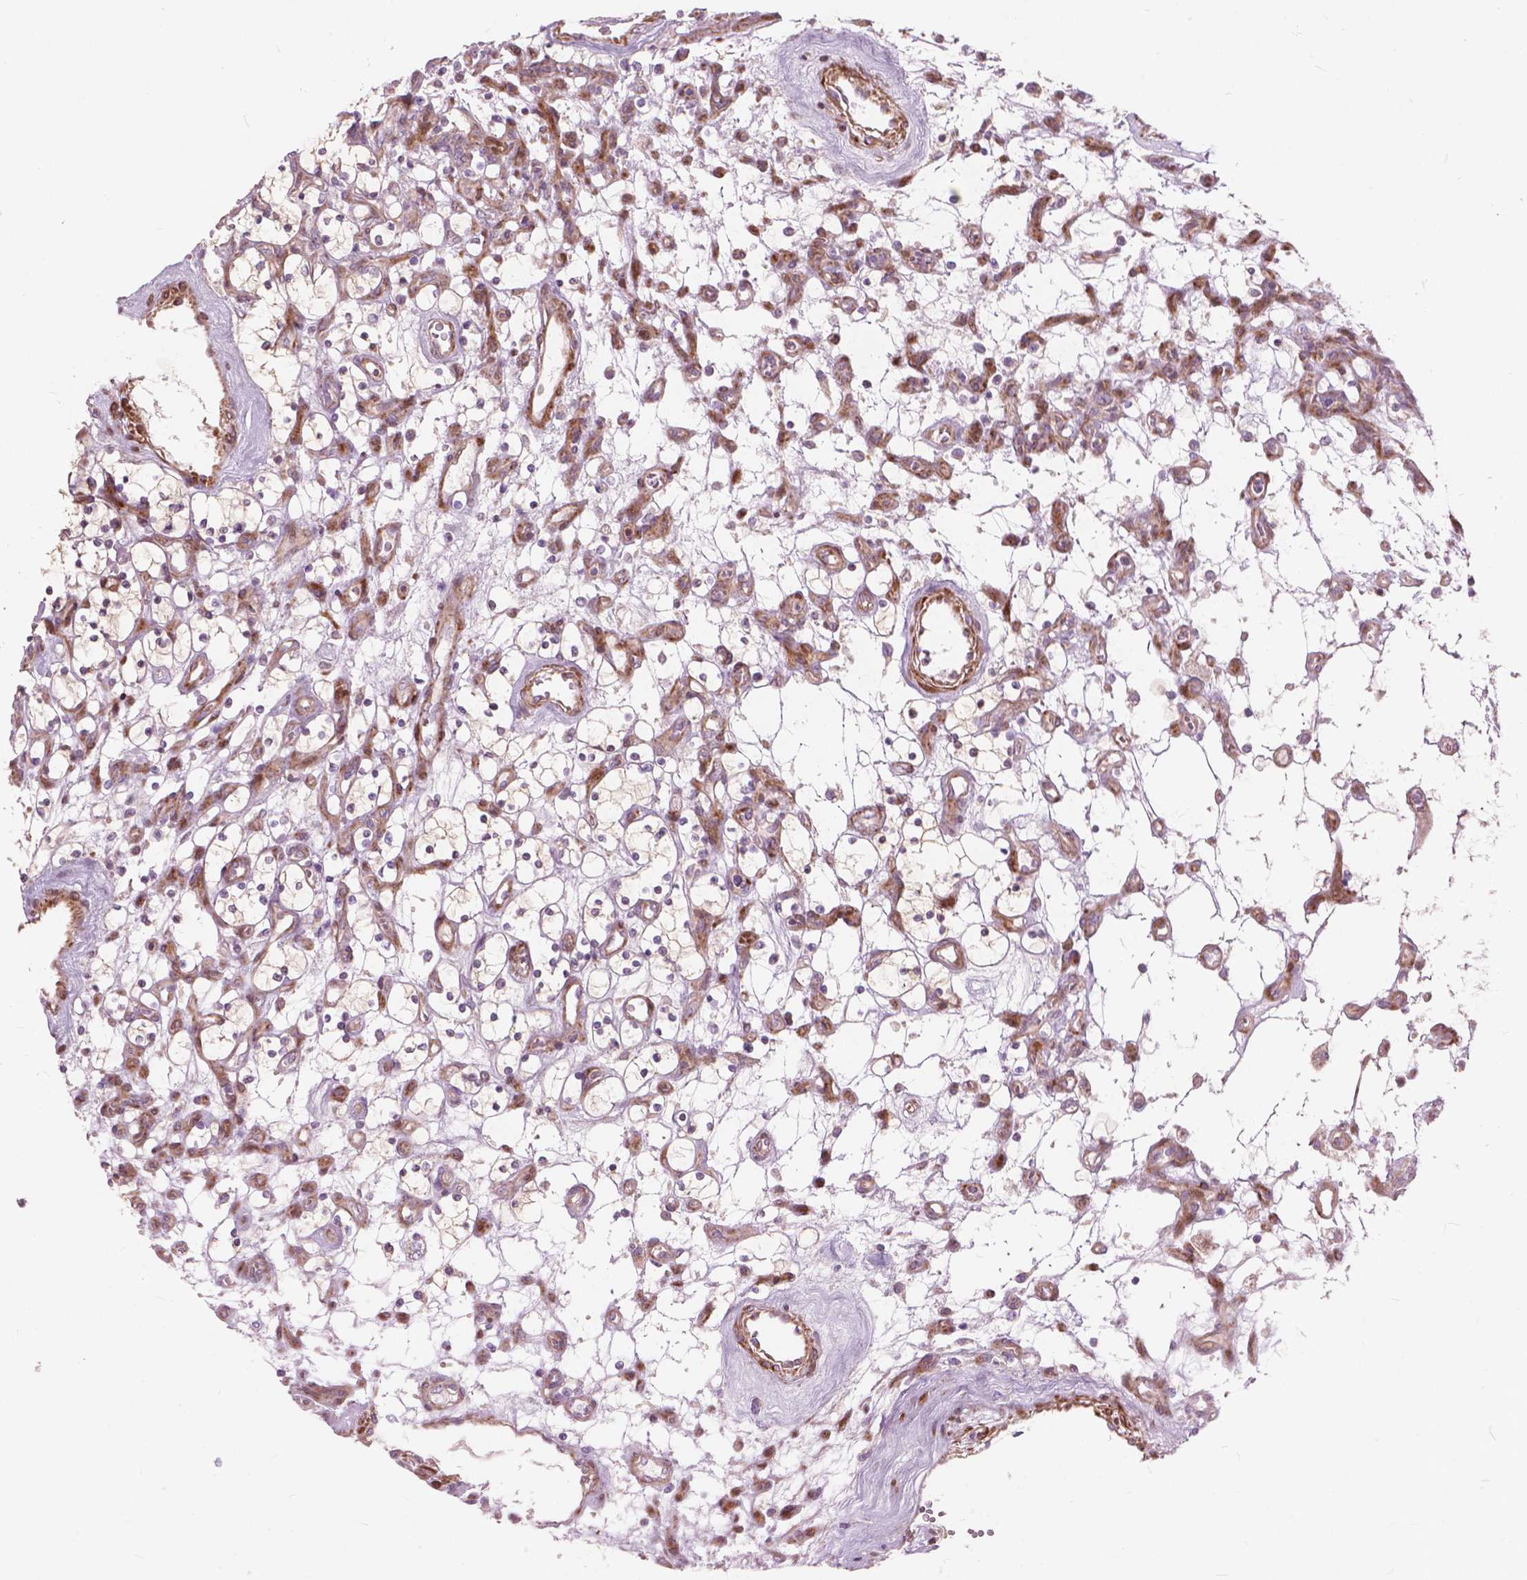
{"staining": {"intensity": "weak", "quantity": "25%-75%", "location": "cytoplasmic/membranous"}, "tissue": "renal cancer", "cell_type": "Tumor cells", "image_type": "cancer", "snomed": [{"axis": "morphology", "description": "Adenocarcinoma, NOS"}, {"axis": "topography", "description": "Kidney"}], "caption": "IHC (DAB (3,3'-diaminobenzidine)) staining of human renal cancer exhibits weak cytoplasmic/membranous protein staining in about 25%-75% of tumor cells.", "gene": "MORN1", "patient": {"sex": "female", "age": 69}}